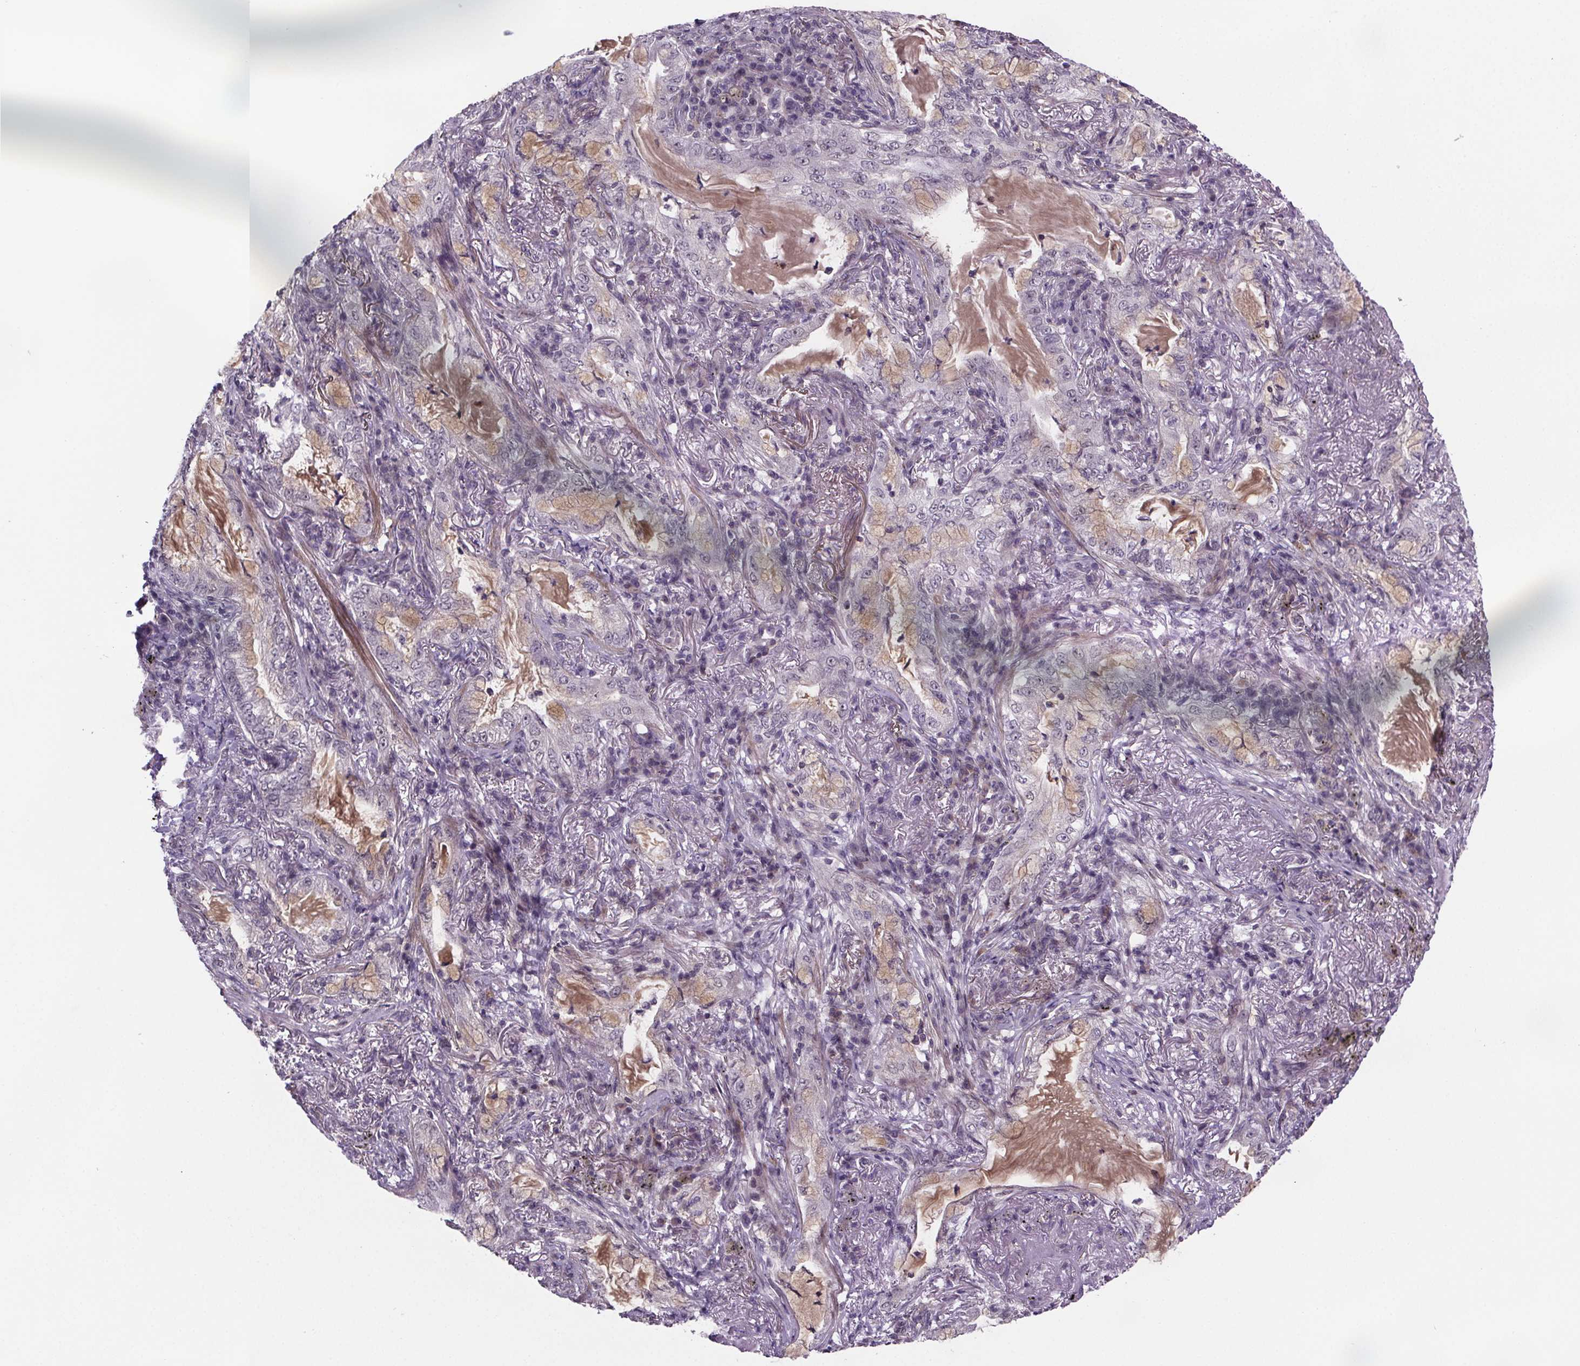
{"staining": {"intensity": "negative", "quantity": "none", "location": "none"}, "tissue": "lung cancer", "cell_type": "Tumor cells", "image_type": "cancer", "snomed": [{"axis": "morphology", "description": "Adenocarcinoma, NOS"}, {"axis": "topography", "description": "Lung"}], "caption": "Human lung cancer stained for a protein using IHC shows no expression in tumor cells.", "gene": "TTC12", "patient": {"sex": "female", "age": 73}}